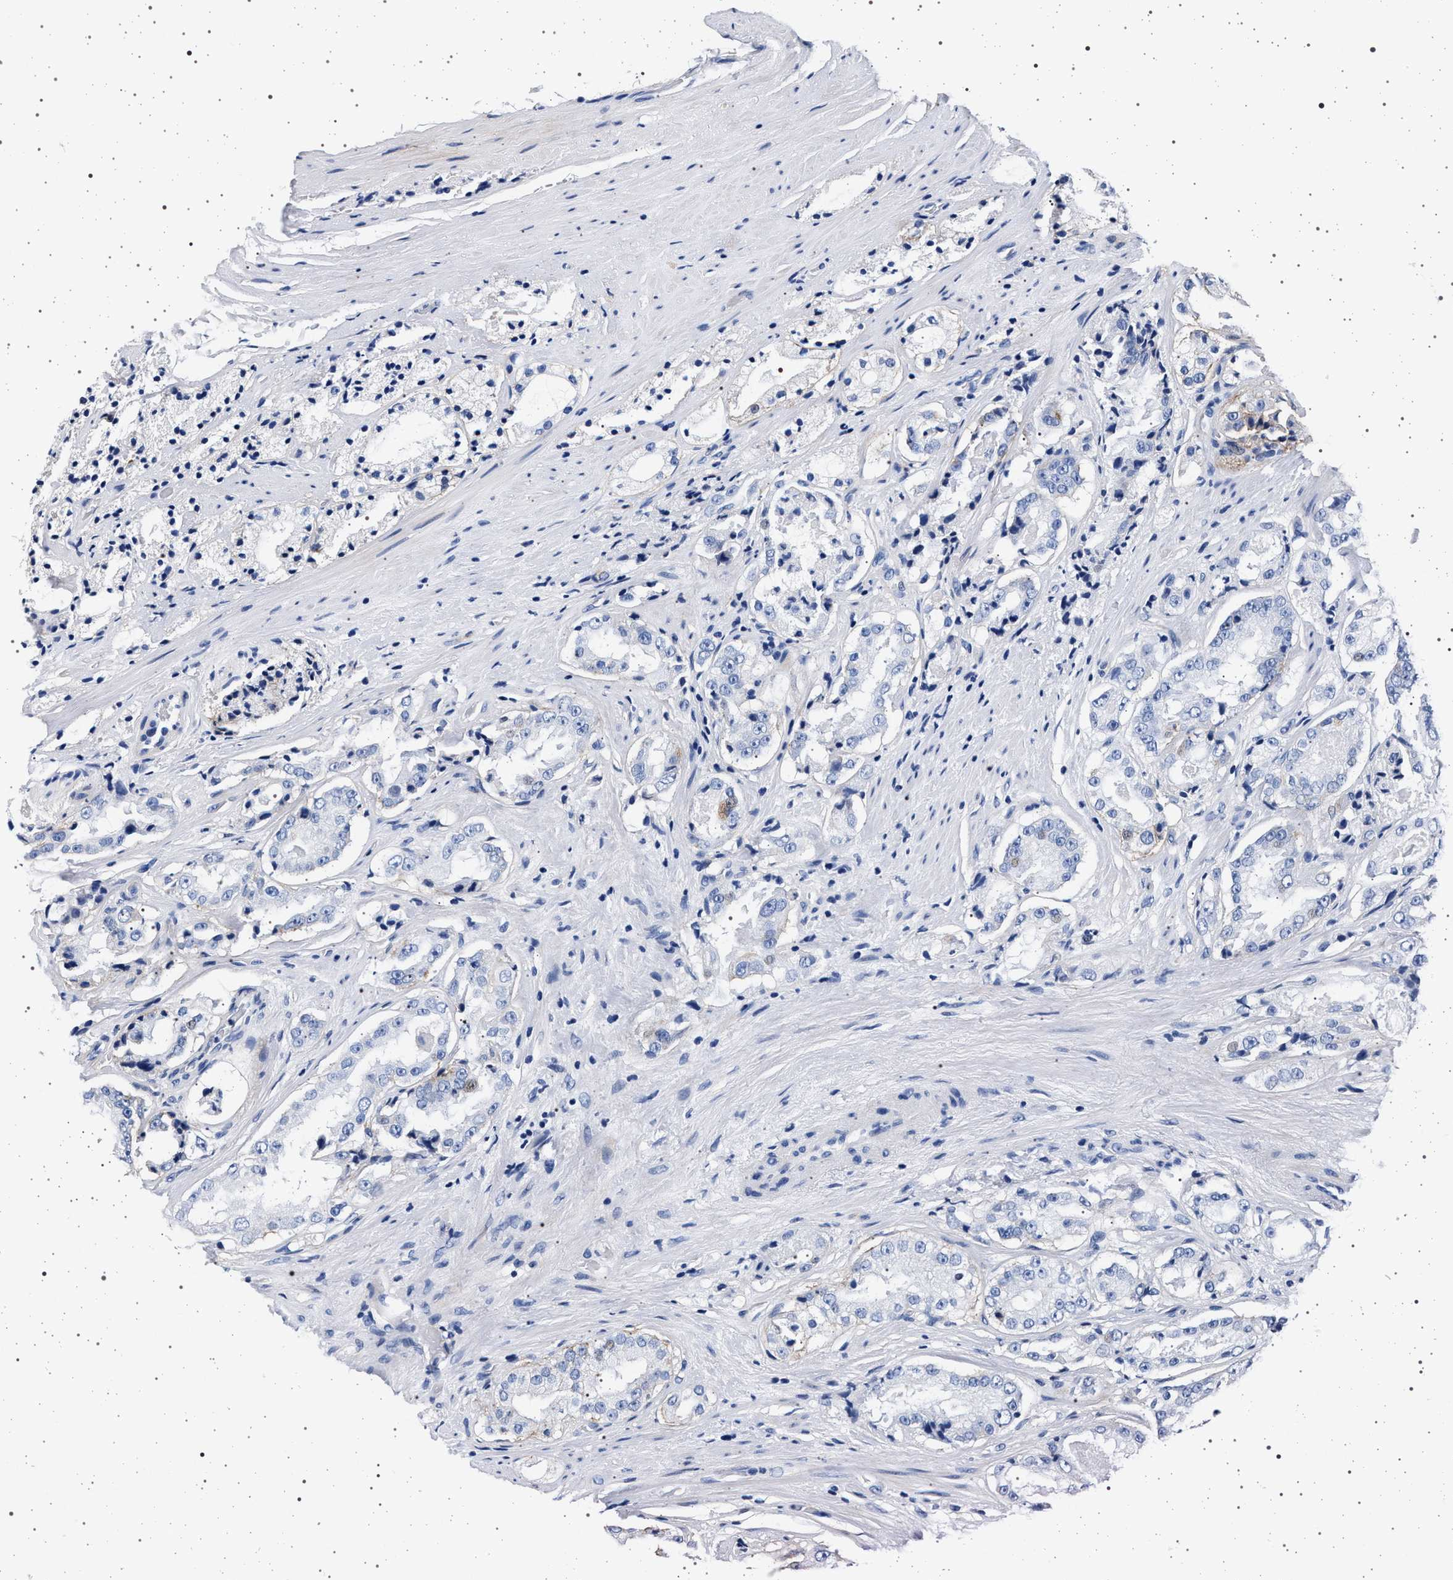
{"staining": {"intensity": "negative", "quantity": "none", "location": "none"}, "tissue": "prostate cancer", "cell_type": "Tumor cells", "image_type": "cancer", "snomed": [{"axis": "morphology", "description": "Adenocarcinoma, High grade"}, {"axis": "topography", "description": "Prostate"}], "caption": "An image of human prostate cancer (high-grade adenocarcinoma) is negative for staining in tumor cells.", "gene": "SLC9A1", "patient": {"sex": "male", "age": 73}}